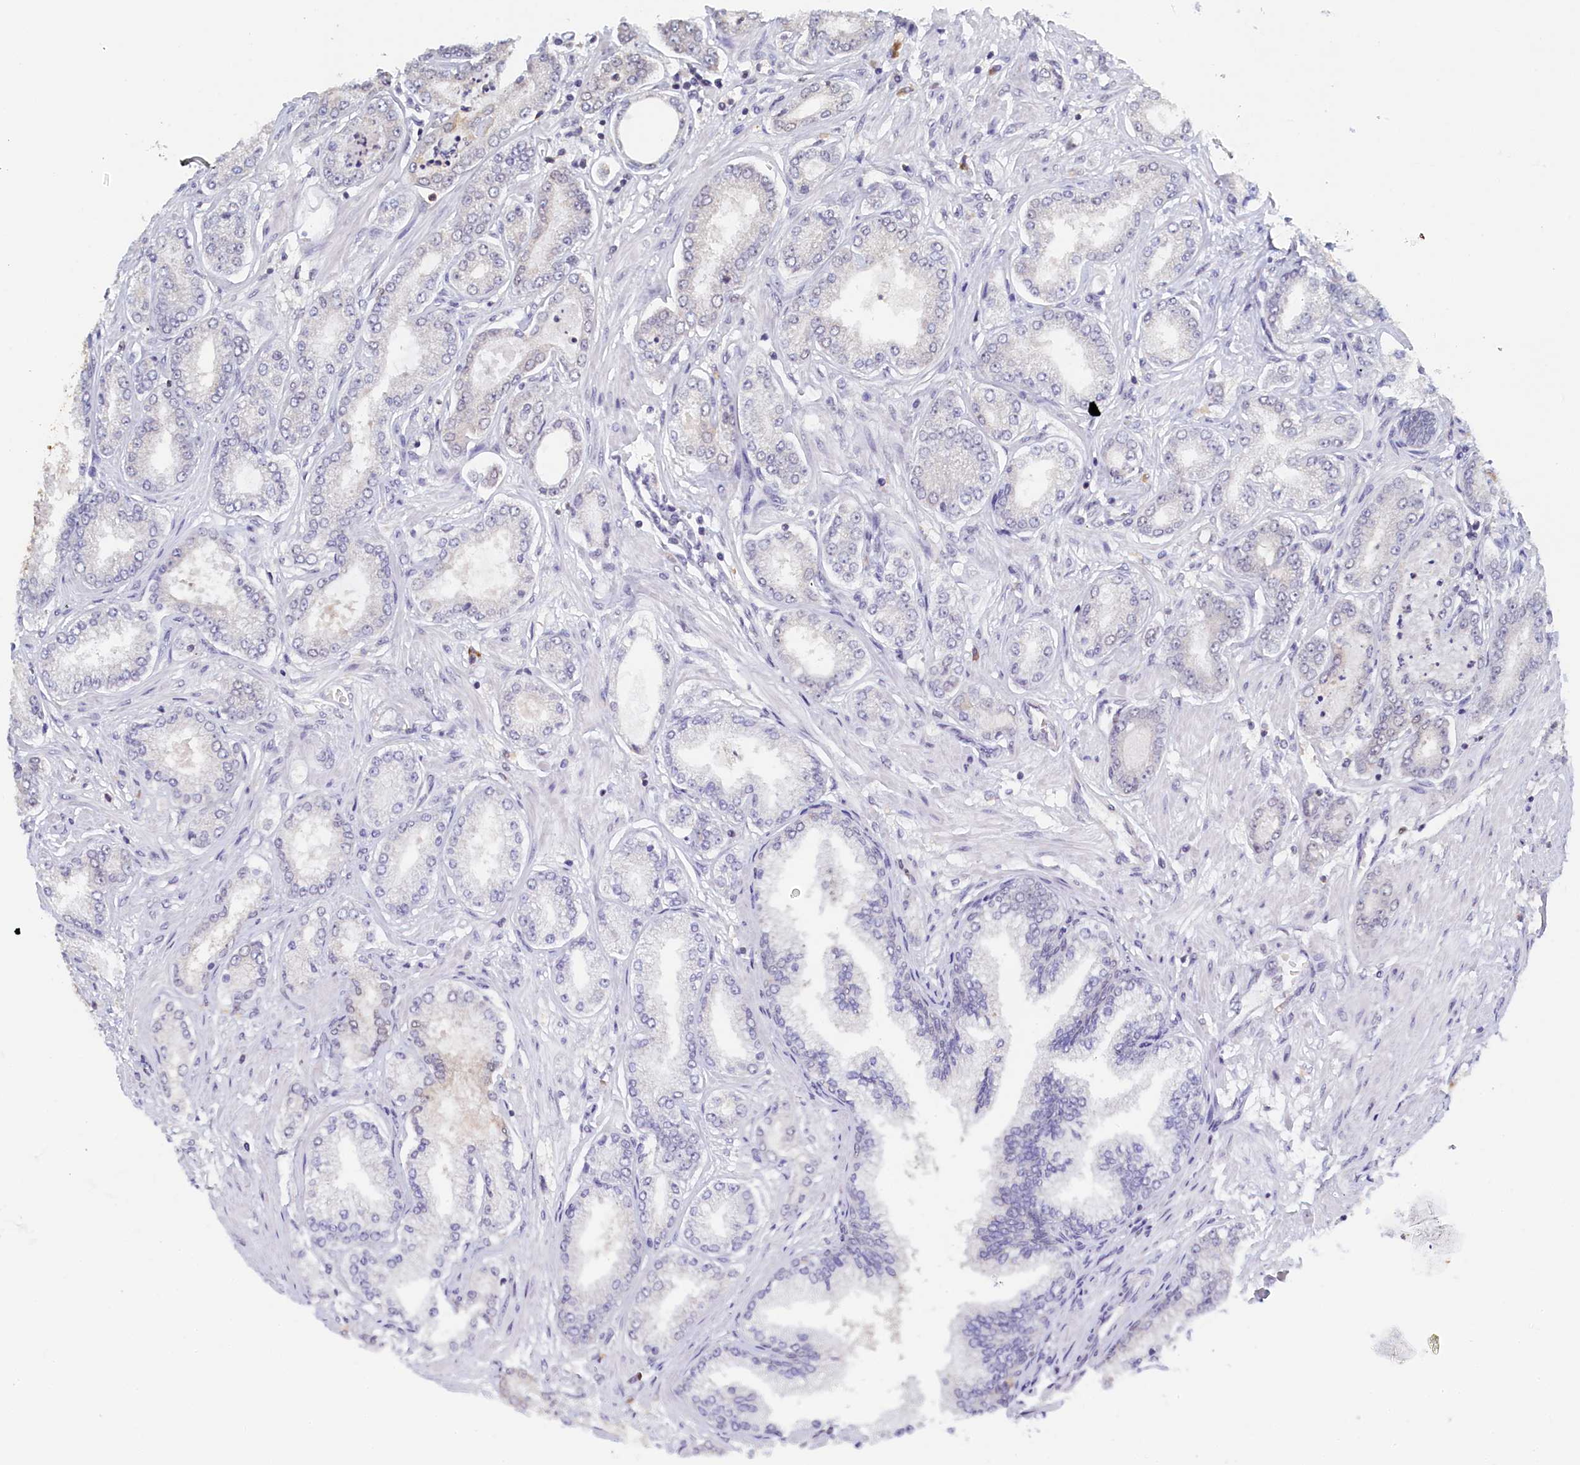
{"staining": {"intensity": "moderate", "quantity": "<25%", "location": "nuclear"}, "tissue": "prostate cancer", "cell_type": "Tumor cells", "image_type": "cancer", "snomed": [{"axis": "morphology", "description": "Adenocarcinoma, Low grade"}, {"axis": "topography", "description": "Prostate"}], "caption": "Brown immunohistochemical staining in human adenocarcinoma (low-grade) (prostate) shows moderate nuclear expression in about <25% of tumor cells. (Brightfield microscopy of DAB IHC at high magnification).", "gene": "MOSPD3", "patient": {"sex": "male", "age": 63}}